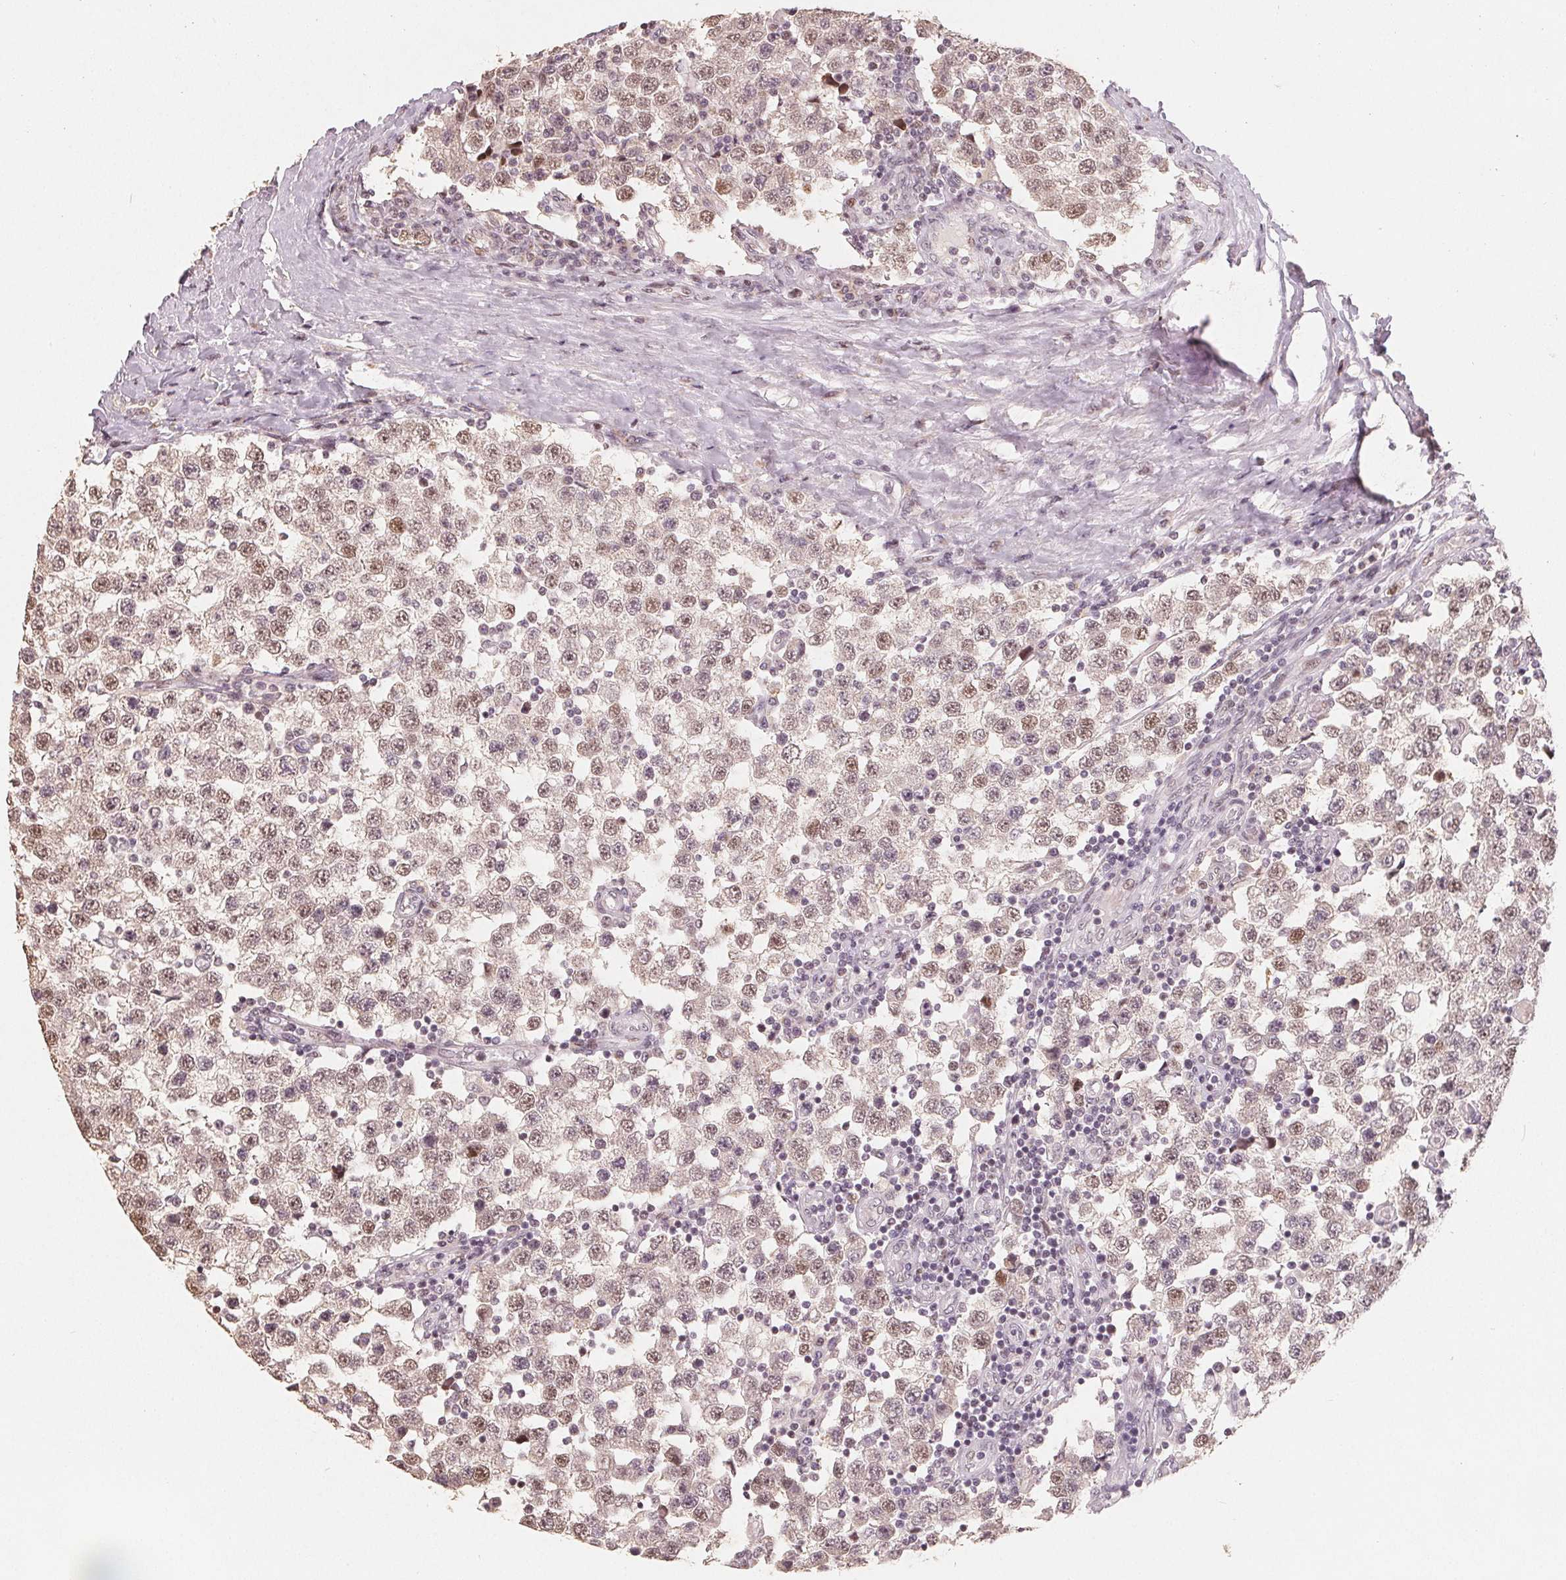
{"staining": {"intensity": "weak", "quantity": ">75%", "location": "nuclear"}, "tissue": "testis cancer", "cell_type": "Tumor cells", "image_type": "cancer", "snomed": [{"axis": "morphology", "description": "Seminoma, NOS"}, {"axis": "topography", "description": "Testis"}], "caption": "A photomicrograph showing weak nuclear staining in about >75% of tumor cells in testis seminoma, as visualized by brown immunohistochemical staining.", "gene": "CCDC138", "patient": {"sex": "male", "age": 34}}